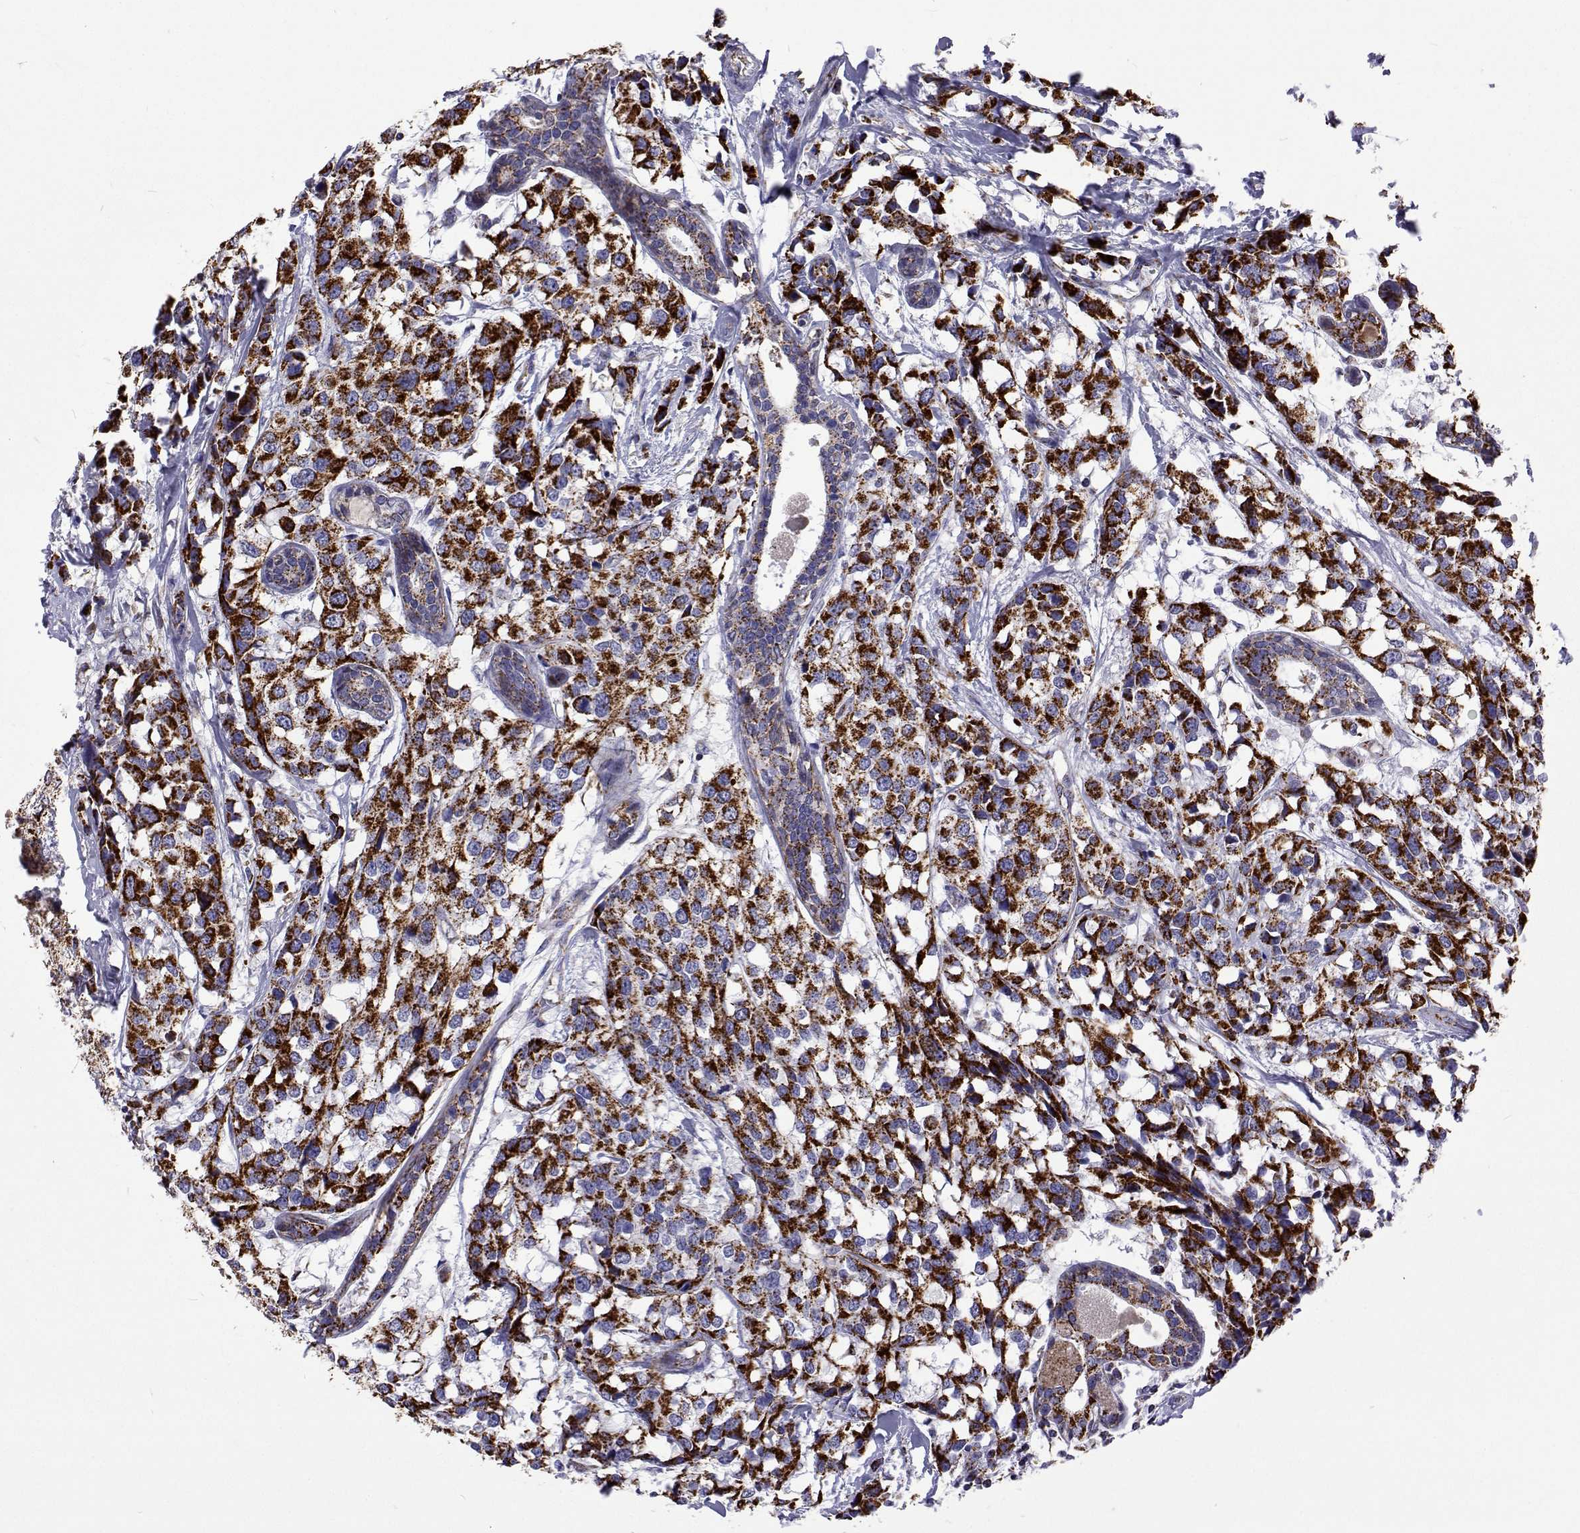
{"staining": {"intensity": "strong", "quantity": ">75%", "location": "cytoplasmic/membranous"}, "tissue": "breast cancer", "cell_type": "Tumor cells", "image_type": "cancer", "snomed": [{"axis": "morphology", "description": "Lobular carcinoma"}, {"axis": "topography", "description": "Breast"}], "caption": "This histopathology image exhibits immunohistochemistry (IHC) staining of human breast lobular carcinoma, with high strong cytoplasmic/membranous expression in approximately >75% of tumor cells.", "gene": "MCCC2", "patient": {"sex": "female", "age": 59}}